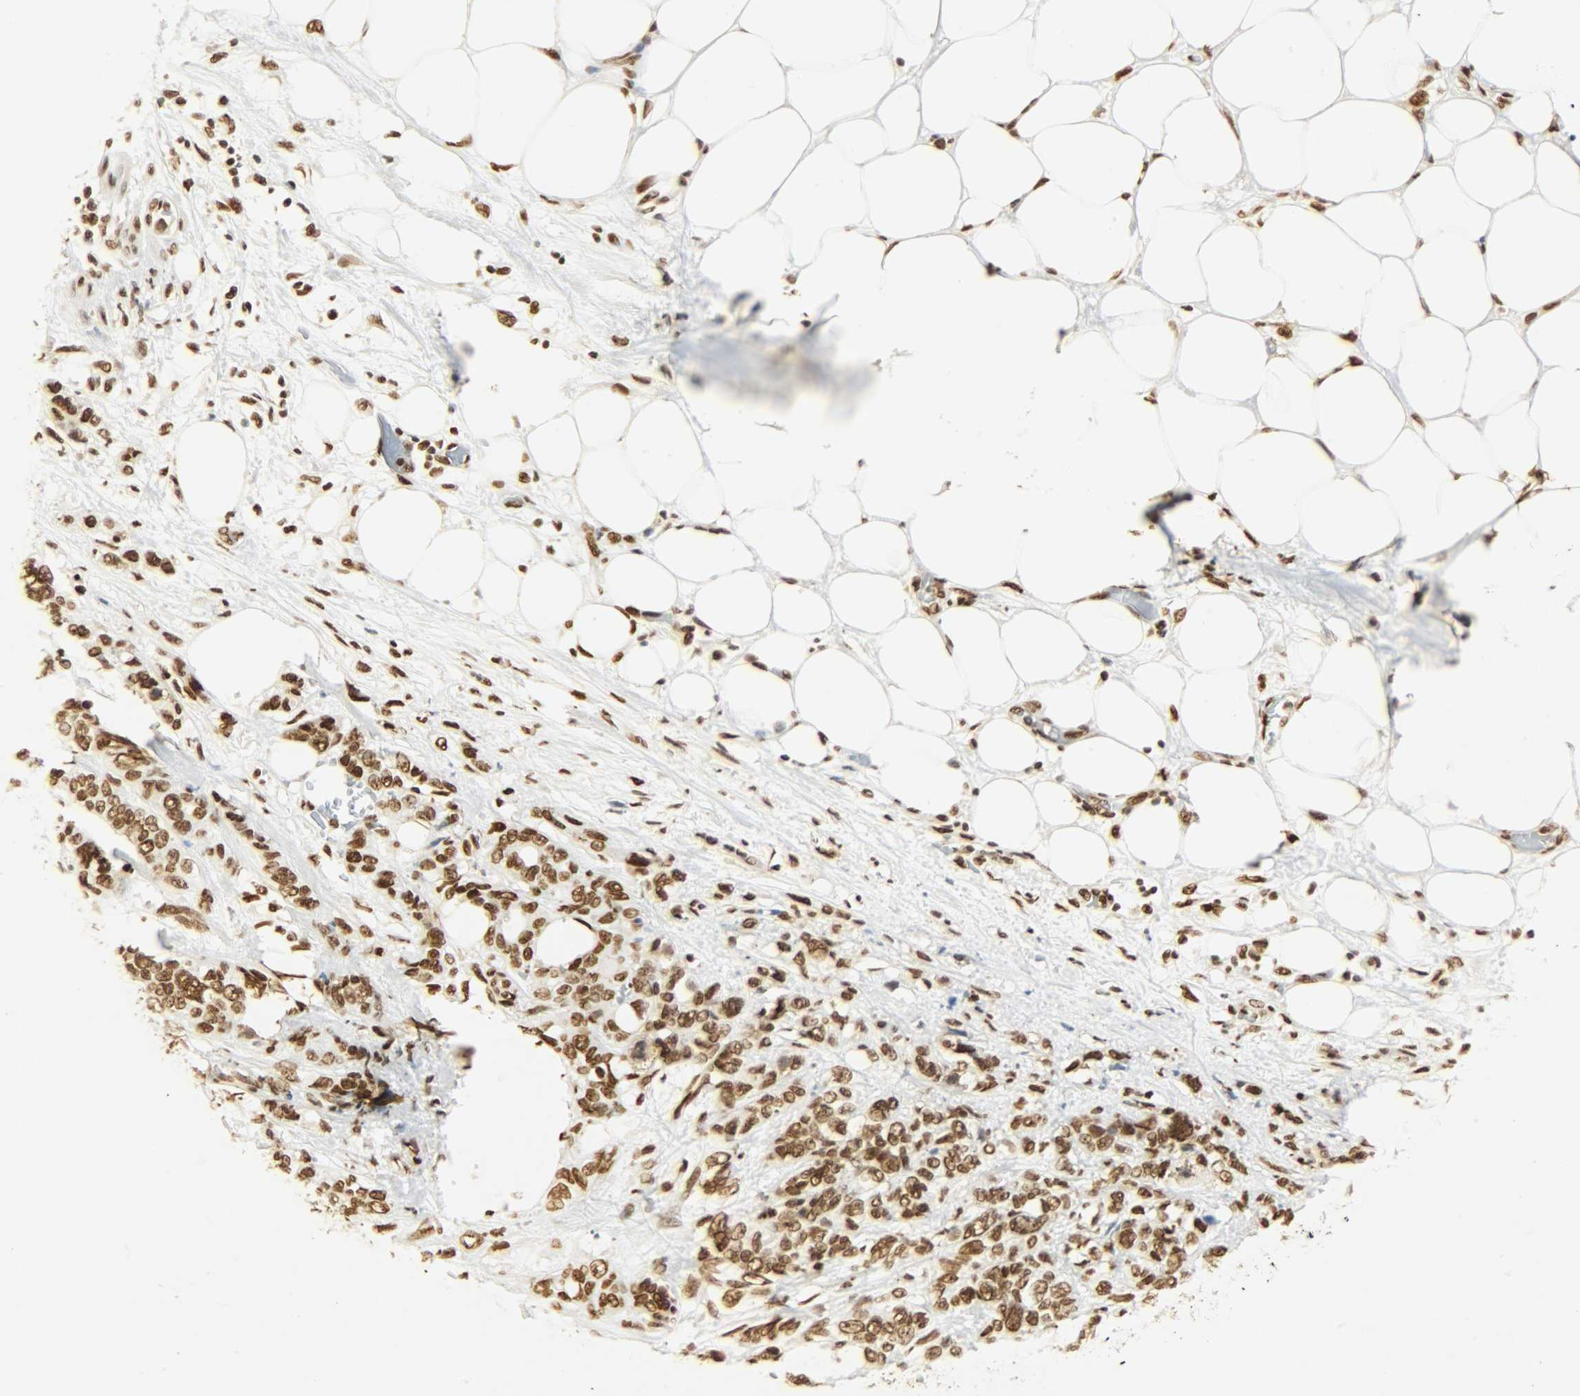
{"staining": {"intensity": "strong", "quantity": ">75%", "location": "nuclear"}, "tissue": "pancreatic cancer", "cell_type": "Tumor cells", "image_type": "cancer", "snomed": [{"axis": "morphology", "description": "Adenocarcinoma, NOS"}, {"axis": "topography", "description": "Pancreas"}], "caption": "A brown stain labels strong nuclear staining of a protein in pancreatic cancer (adenocarcinoma) tumor cells. (DAB (3,3'-diaminobenzidine) IHC, brown staining for protein, blue staining for nuclei).", "gene": "KHDRBS1", "patient": {"sex": "male", "age": 46}}